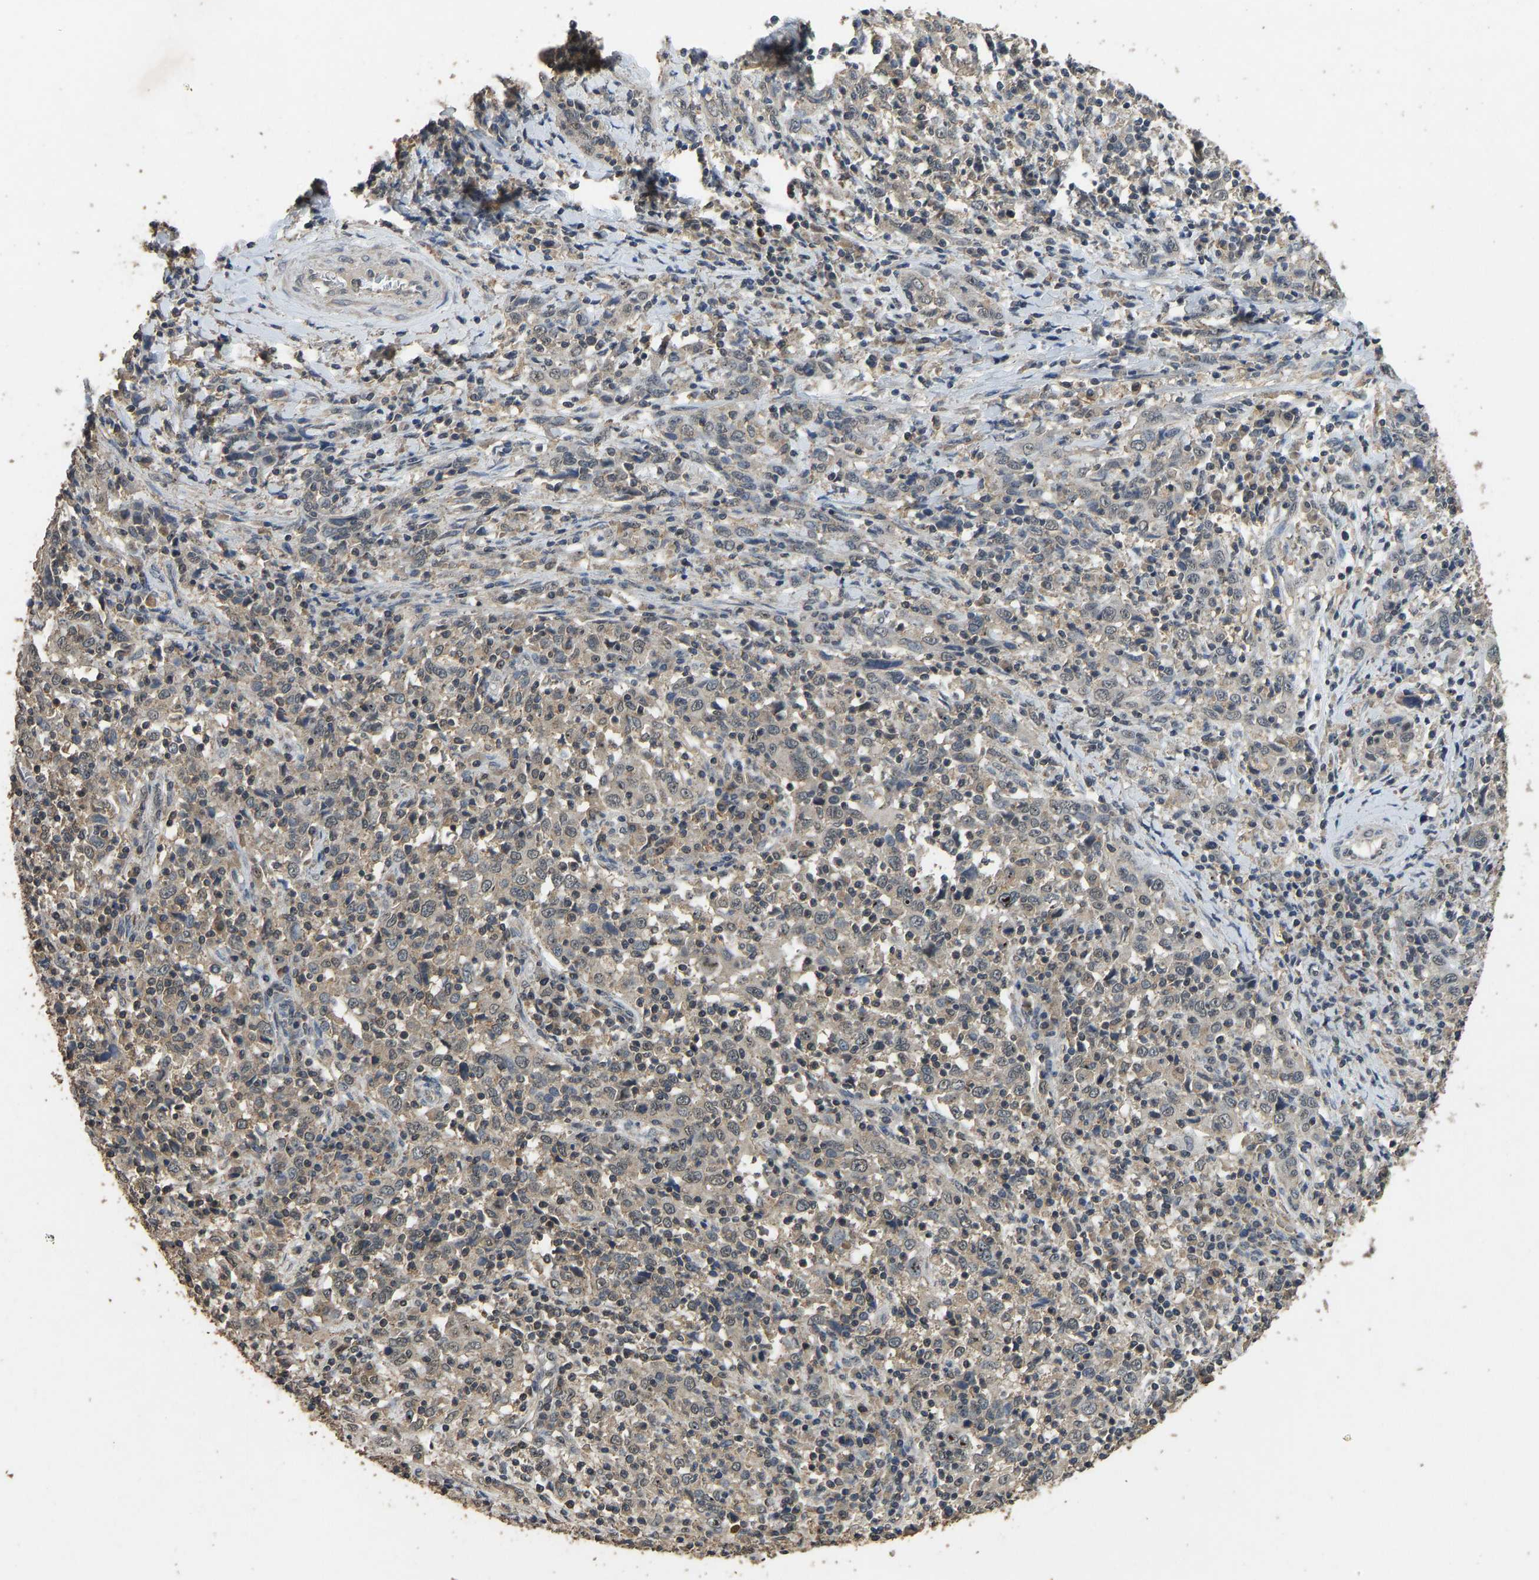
{"staining": {"intensity": "weak", "quantity": "<25%", "location": "cytoplasmic/membranous"}, "tissue": "cervical cancer", "cell_type": "Tumor cells", "image_type": "cancer", "snomed": [{"axis": "morphology", "description": "Squamous cell carcinoma, NOS"}, {"axis": "topography", "description": "Cervix"}], "caption": "The image demonstrates no staining of tumor cells in cervical squamous cell carcinoma.", "gene": "CIDEC", "patient": {"sex": "female", "age": 46}}